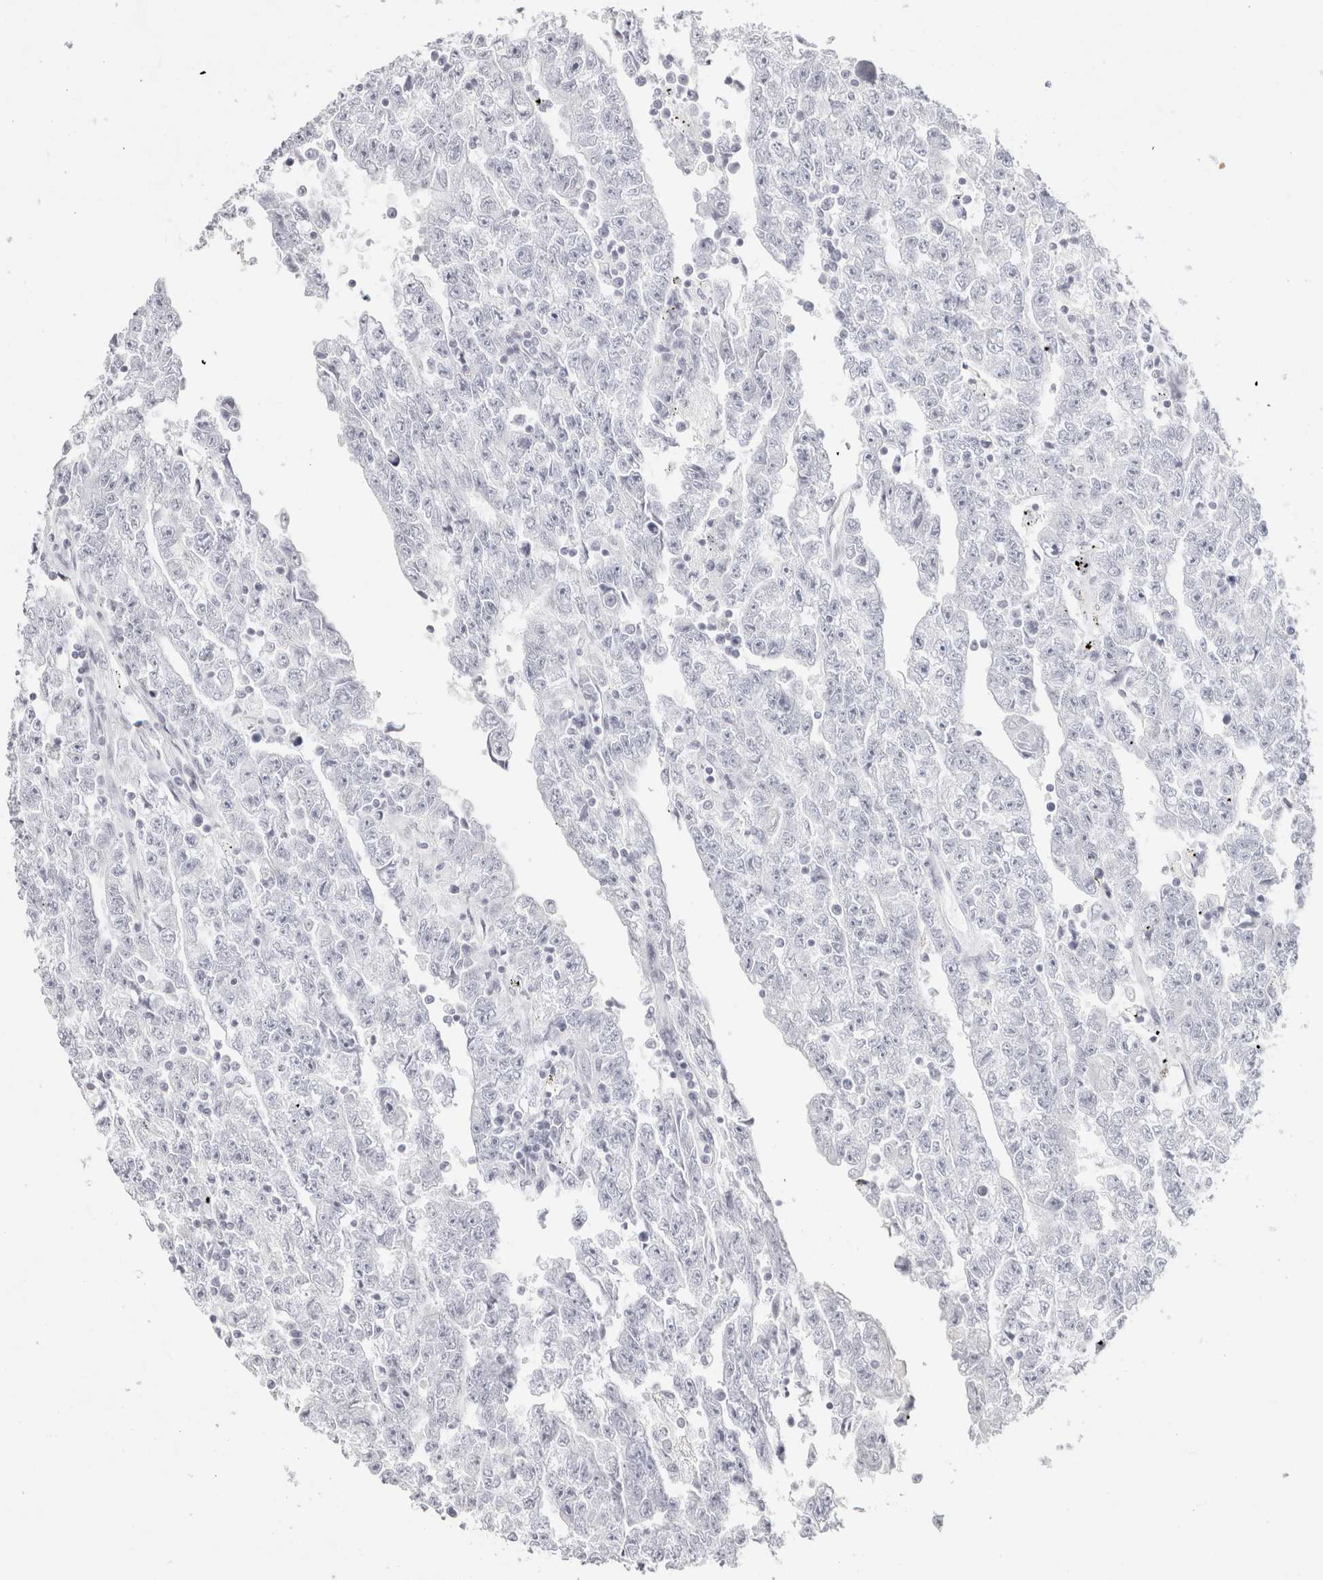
{"staining": {"intensity": "negative", "quantity": "none", "location": "none"}, "tissue": "testis cancer", "cell_type": "Tumor cells", "image_type": "cancer", "snomed": [{"axis": "morphology", "description": "Carcinoma, Embryonal, NOS"}, {"axis": "topography", "description": "Testis"}], "caption": "A histopathology image of testis cancer stained for a protein demonstrates no brown staining in tumor cells.", "gene": "GARIN1A", "patient": {"sex": "male", "age": 25}}